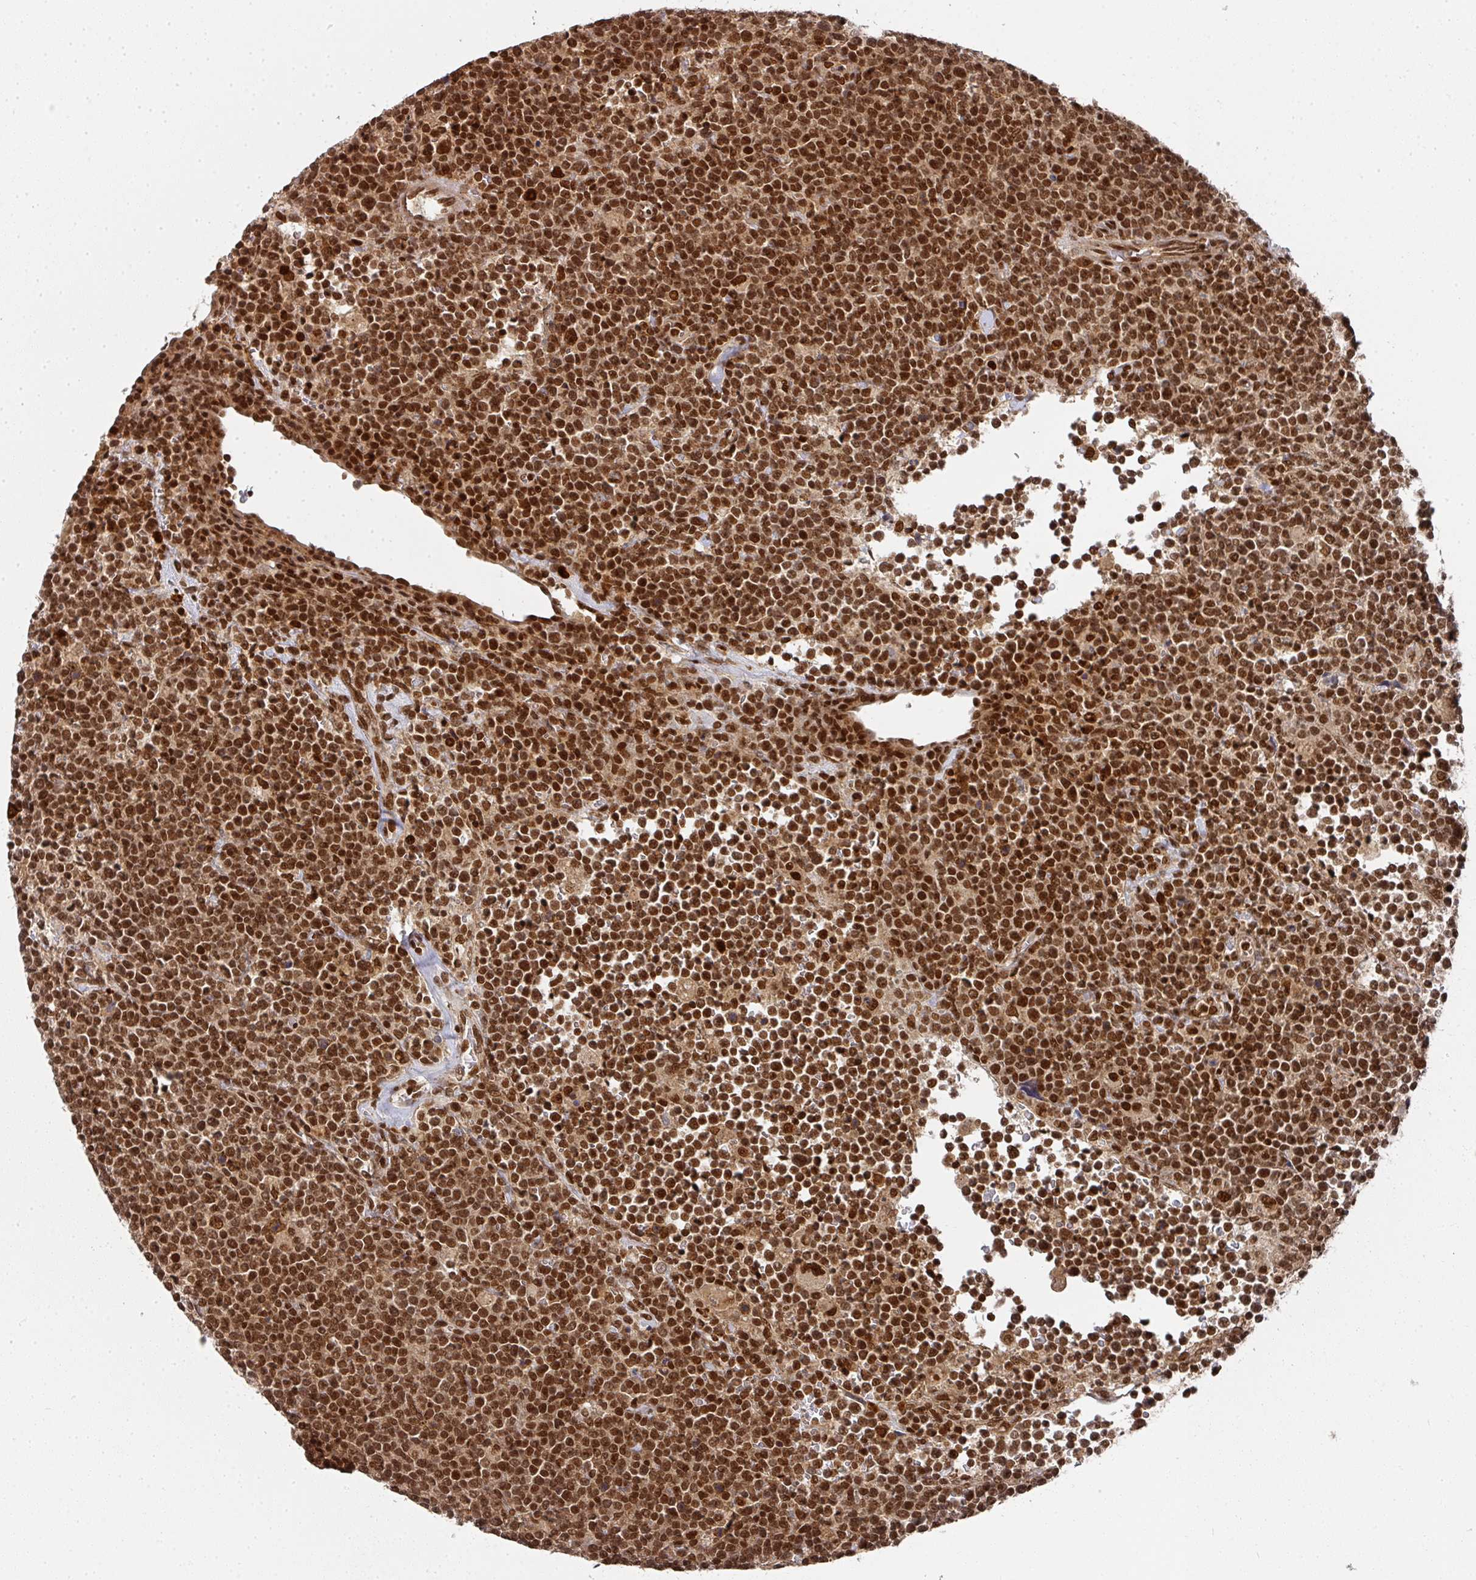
{"staining": {"intensity": "strong", "quantity": ">75%", "location": "nuclear"}, "tissue": "lymphoma", "cell_type": "Tumor cells", "image_type": "cancer", "snomed": [{"axis": "morphology", "description": "Malignant lymphoma, non-Hodgkin's type, High grade"}, {"axis": "topography", "description": "Lymph node"}], "caption": "Lymphoma stained with a protein marker displays strong staining in tumor cells.", "gene": "DIDO1", "patient": {"sex": "male", "age": 61}}